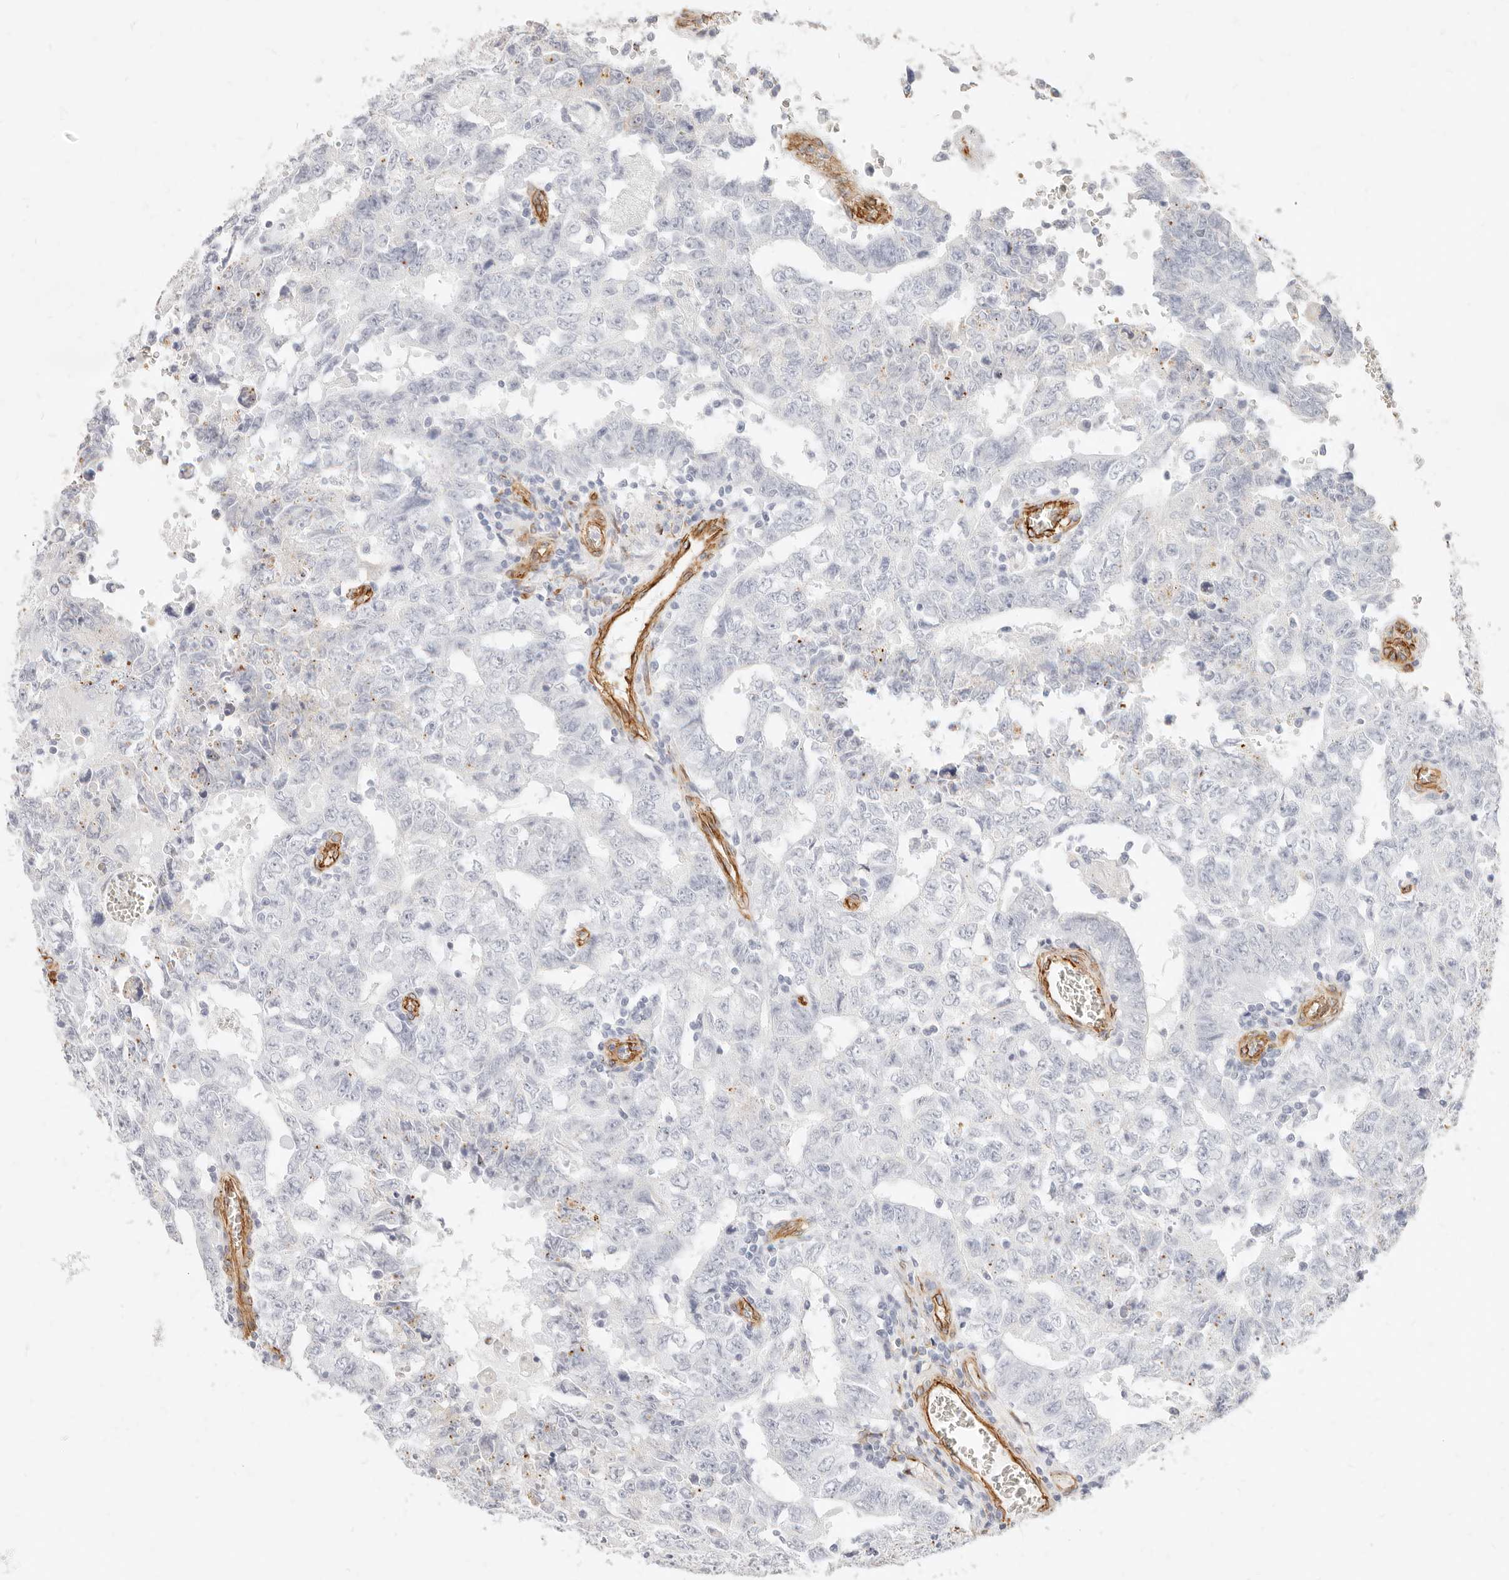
{"staining": {"intensity": "negative", "quantity": "none", "location": "none"}, "tissue": "testis cancer", "cell_type": "Tumor cells", "image_type": "cancer", "snomed": [{"axis": "morphology", "description": "Carcinoma, Embryonal, NOS"}, {"axis": "topography", "description": "Testis"}], "caption": "High power microscopy image of an immunohistochemistry histopathology image of testis cancer (embryonal carcinoma), revealing no significant expression in tumor cells.", "gene": "NUS1", "patient": {"sex": "male", "age": 26}}